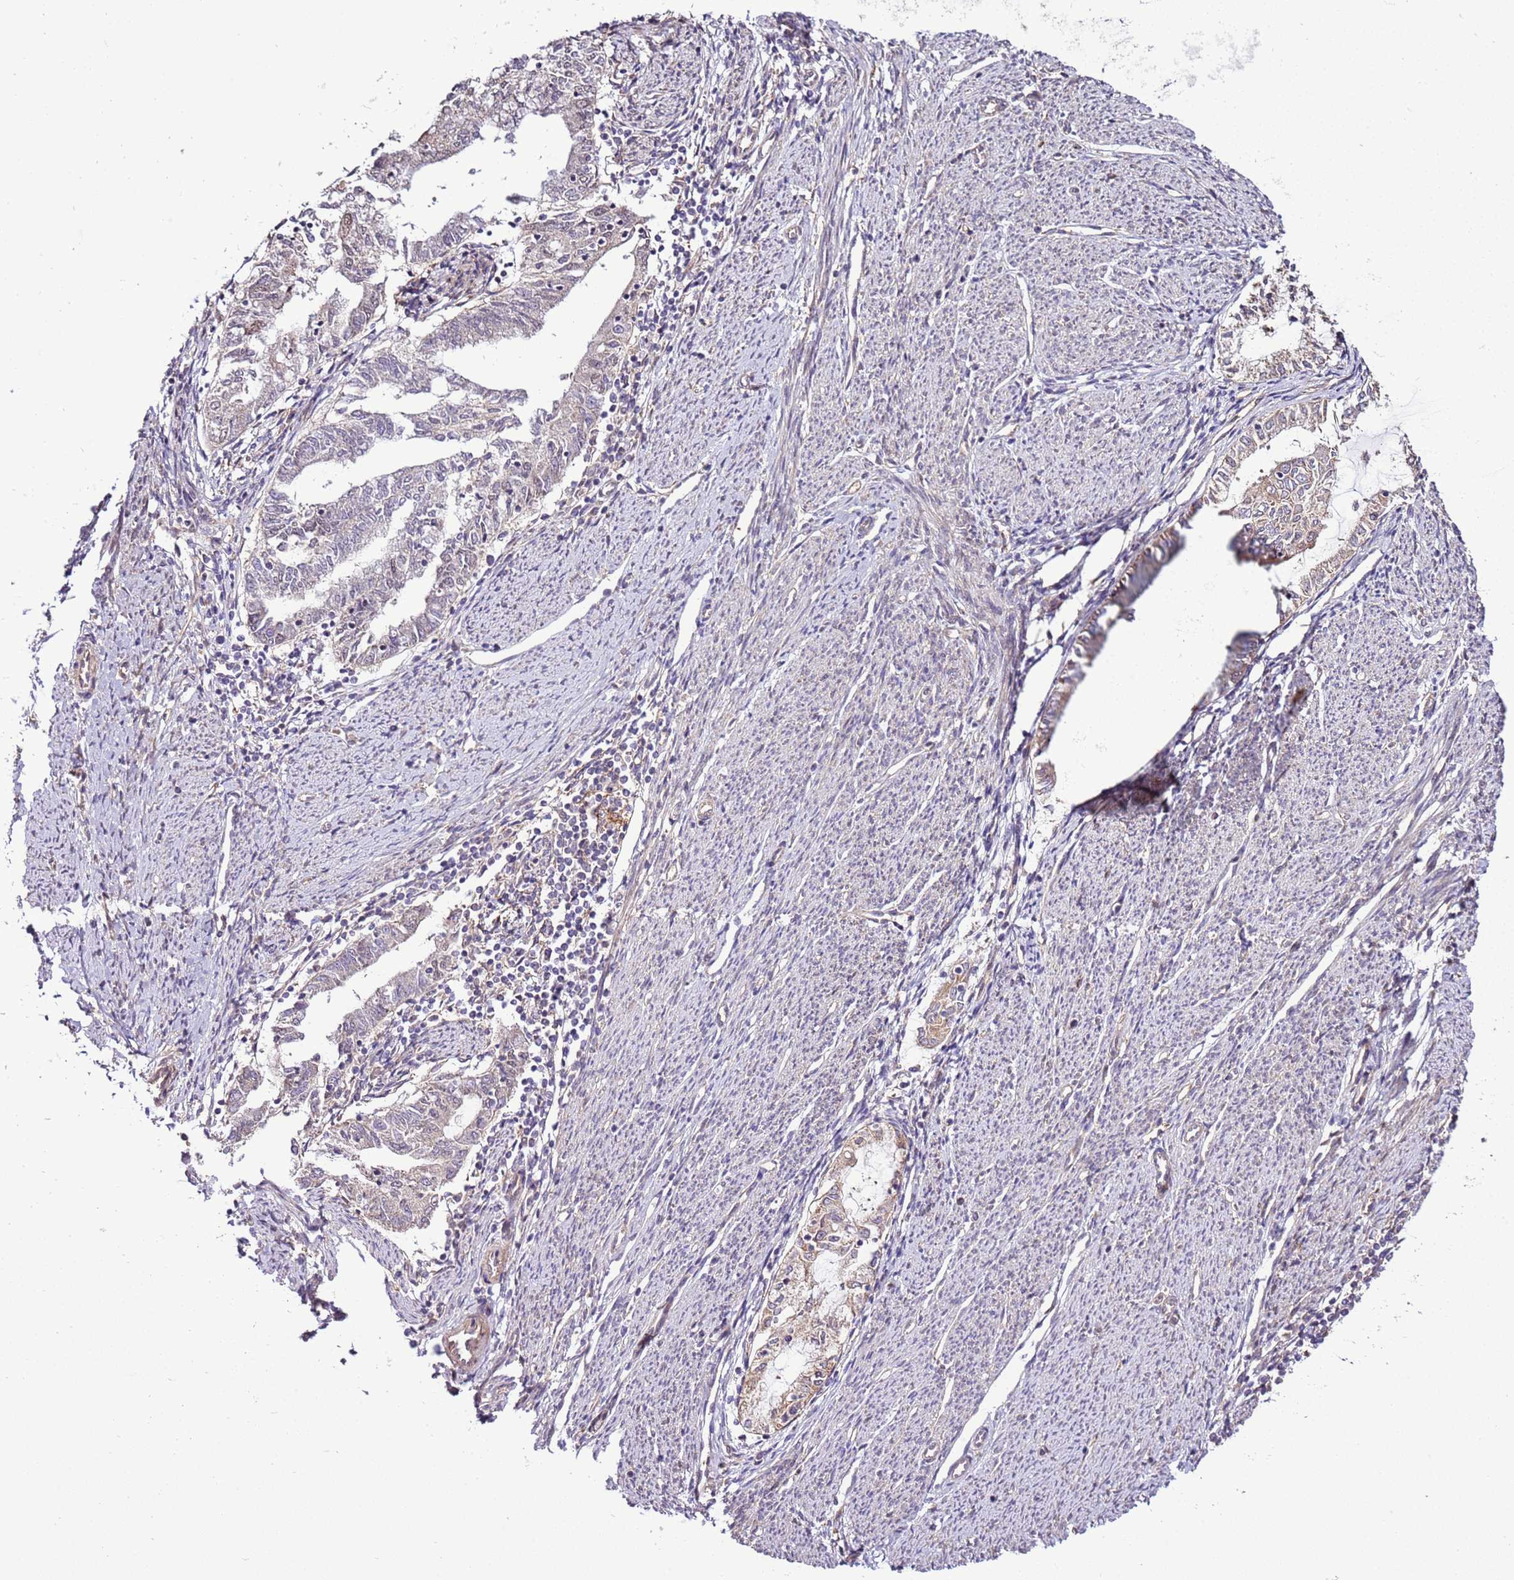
{"staining": {"intensity": "weak", "quantity": "<25%", "location": "cytoplasmic/membranous"}, "tissue": "endometrial cancer", "cell_type": "Tumor cells", "image_type": "cancer", "snomed": [{"axis": "morphology", "description": "Adenocarcinoma, NOS"}, {"axis": "topography", "description": "Endometrium"}], "caption": "Tumor cells are negative for brown protein staining in endometrial cancer (adenocarcinoma).", "gene": "SCARA3", "patient": {"sex": "female", "age": 79}}